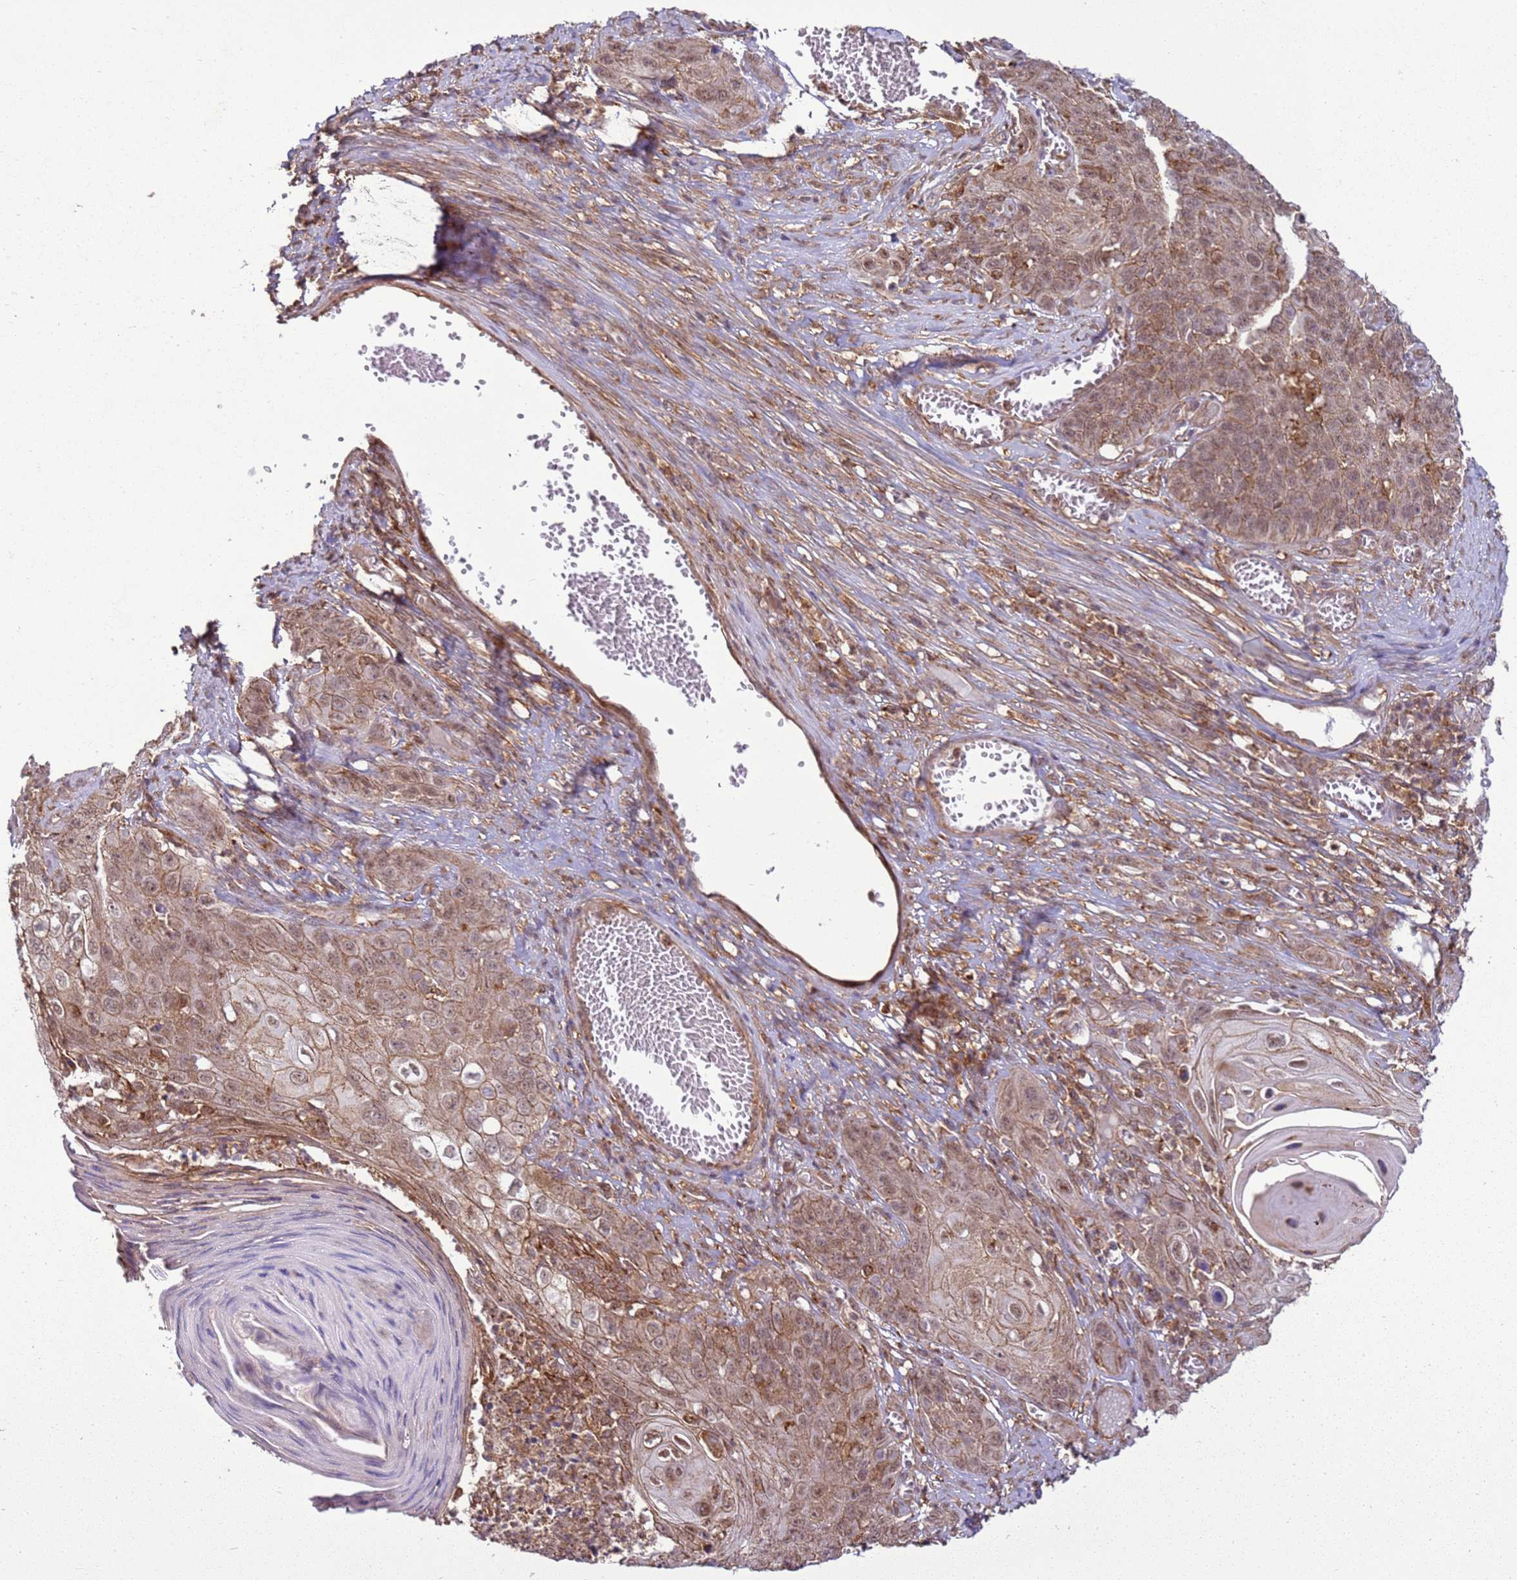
{"staining": {"intensity": "moderate", "quantity": ">75%", "location": "cytoplasmic/membranous,nuclear"}, "tissue": "skin cancer", "cell_type": "Tumor cells", "image_type": "cancer", "snomed": [{"axis": "morphology", "description": "Squamous cell carcinoma, NOS"}, {"axis": "topography", "description": "Skin"}], "caption": "This image reveals immunohistochemistry staining of human skin squamous cell carcinoma, with medium moderate cytoplasmic/membranous and nuclear staining in about >75% of tumor cells.", "gene": "GABRE", "patient": {"sex": "male", "age": 55}}